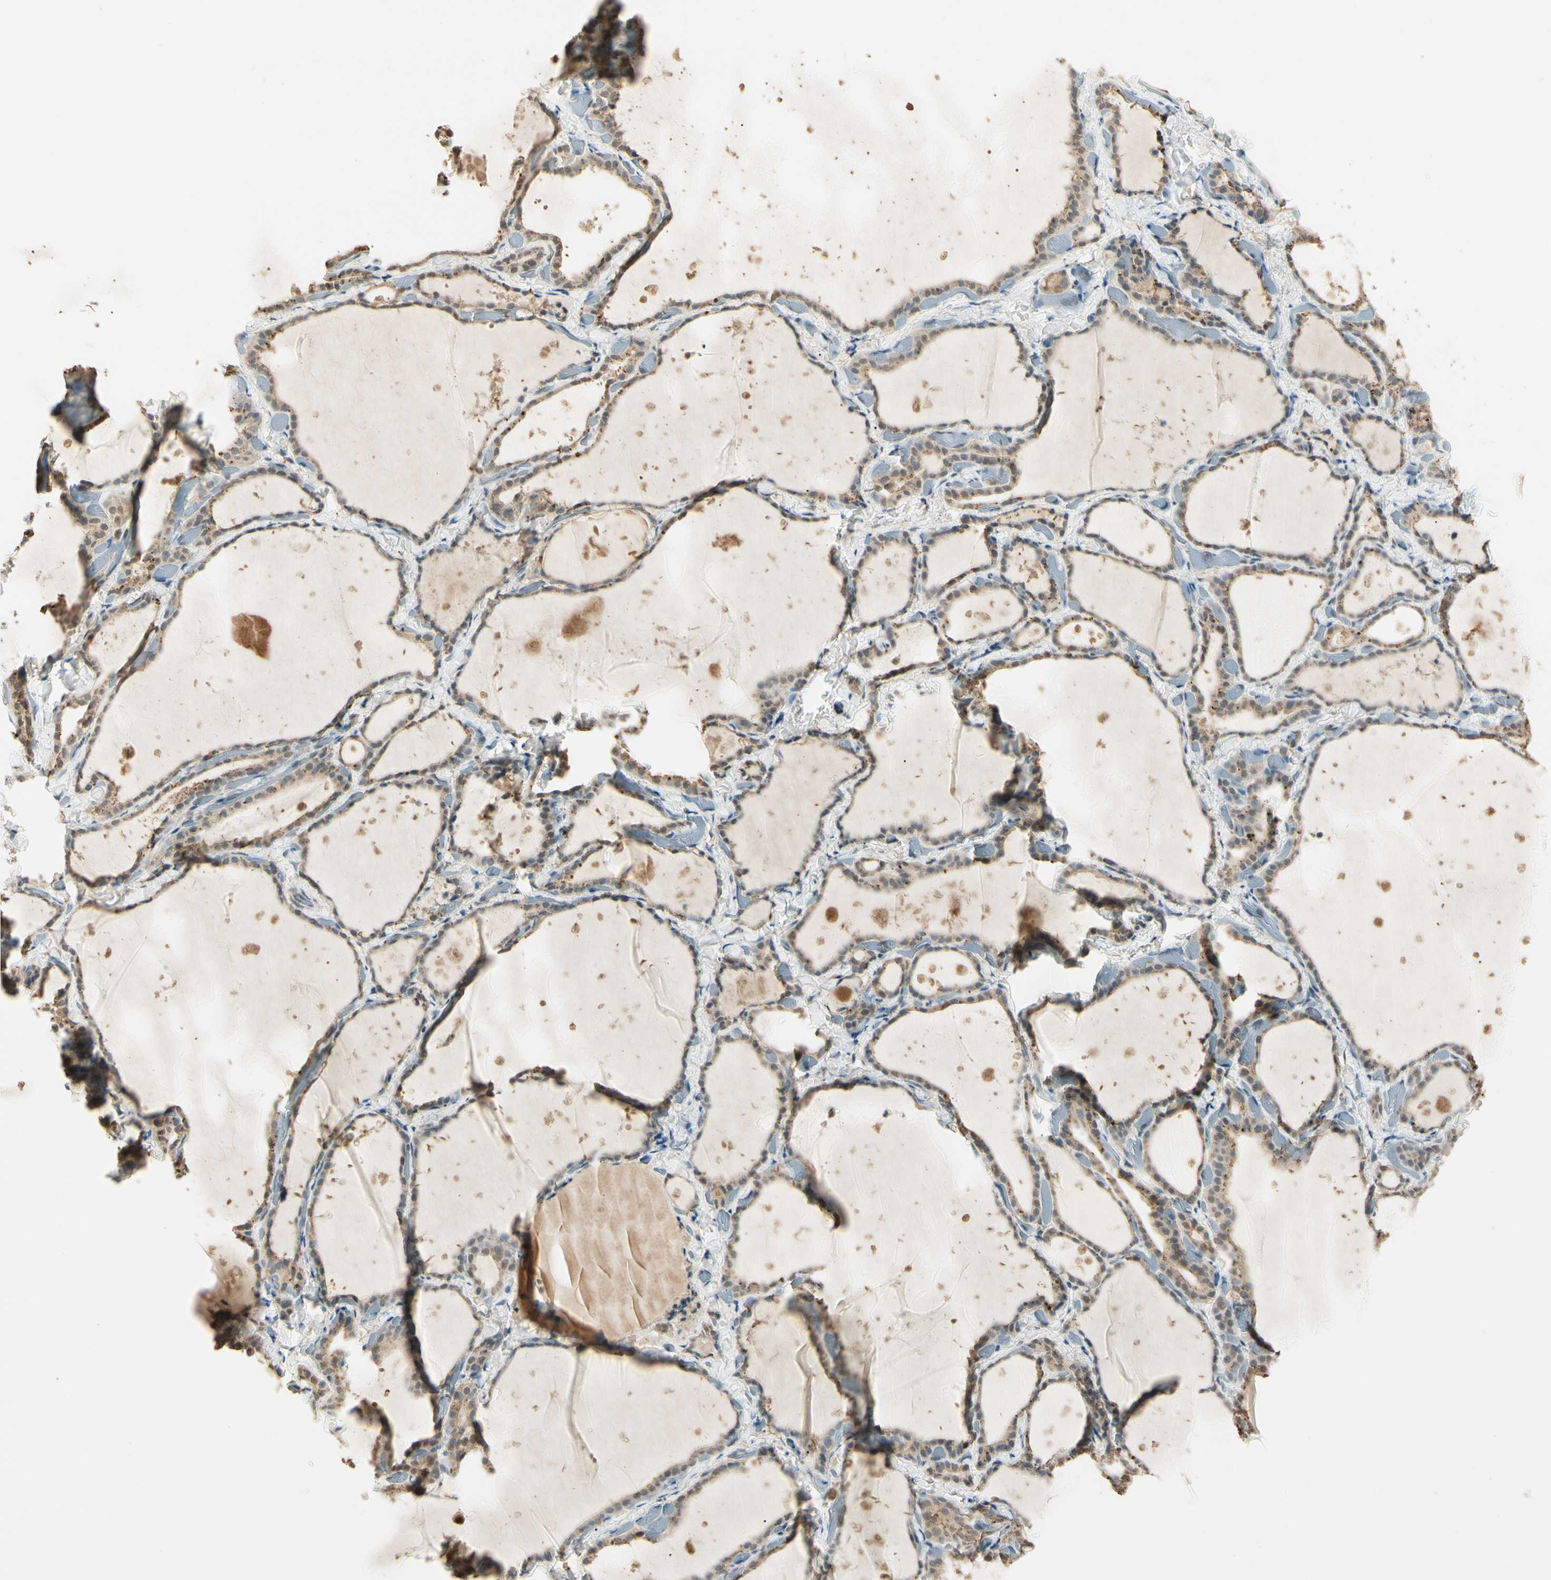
{"staining": {"intensity": "weak", "quantity": ">75%", "location": "cytoplasmic/membranous"}, "tissue": "thyroid gland", "cell_type": "Glandular cells", "image_type": "normal", "snomed": [{"axis": "morphology", "description": "Normal tissue, NOS"}, {"axis": "topography", "description": "Thyroid gland"}], "caption": "Protein analysis of unremarkable thyroid gland exhibits weak cytoplasmic/membranous positivity in about >75% of glandular cells.", "gene": "SGCA", "patient": {"sex": "female", "age": 44}}